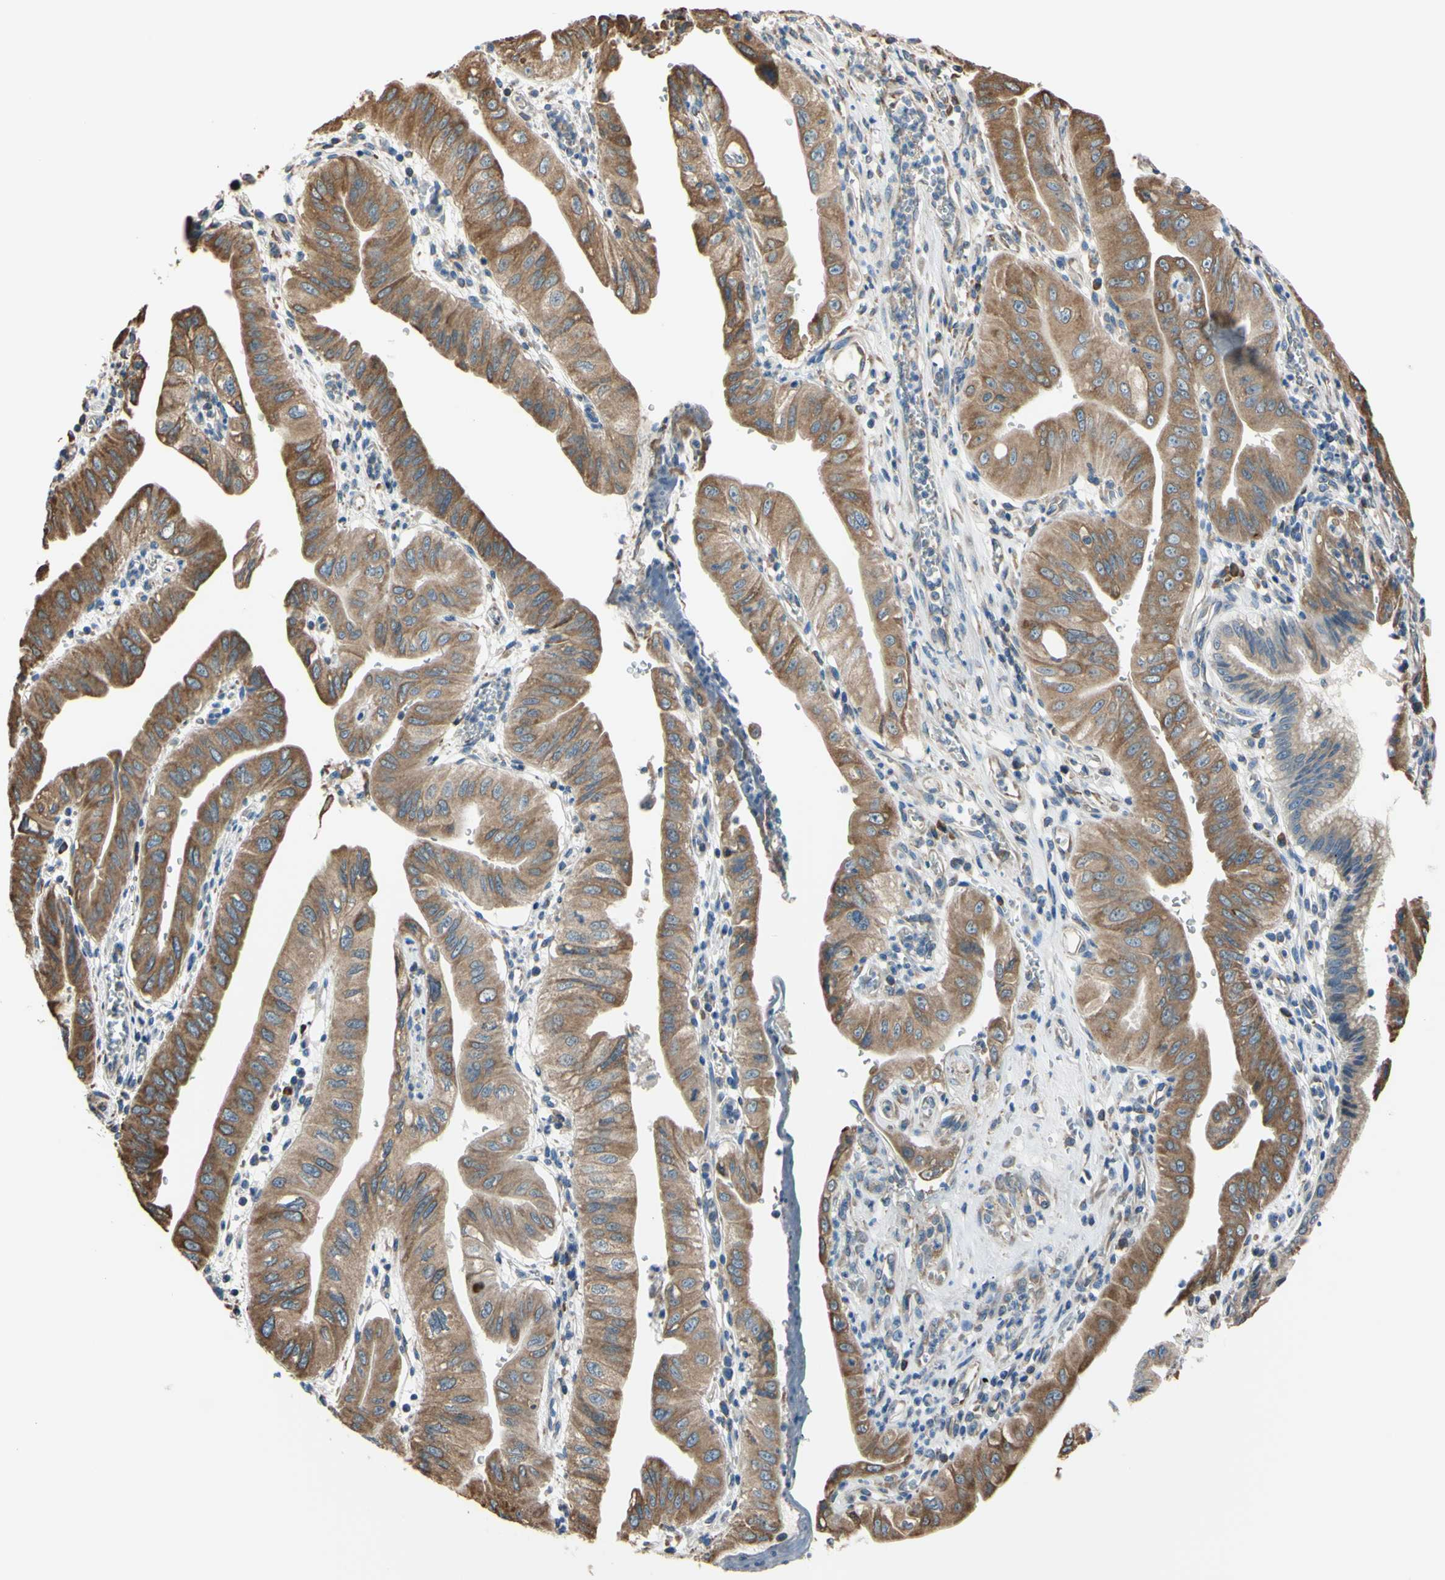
{"staining": {"intensity": "moderate", "quantity": ">75%", "location": "cytoplasmic/membranous"}, "tissue": "pancreatic cancer", "cell_type": "Tumor cells", "image_type": "cancer", "snomed": [{"axis": "morphology", "description": "Normal tissue, NOS"}, {"axis": "topography", "description": "Lymph node"}], "caption": "Immunohistochemistry (IHC) histopathology image of pancreatic cancer stained for a protein (brown), which displays medium levels of moderate cytoplasmic/membranous positivity in about >75% of tumor cells.", "gene": "BMF", "patient": {"sex": "male", "age": 50}}